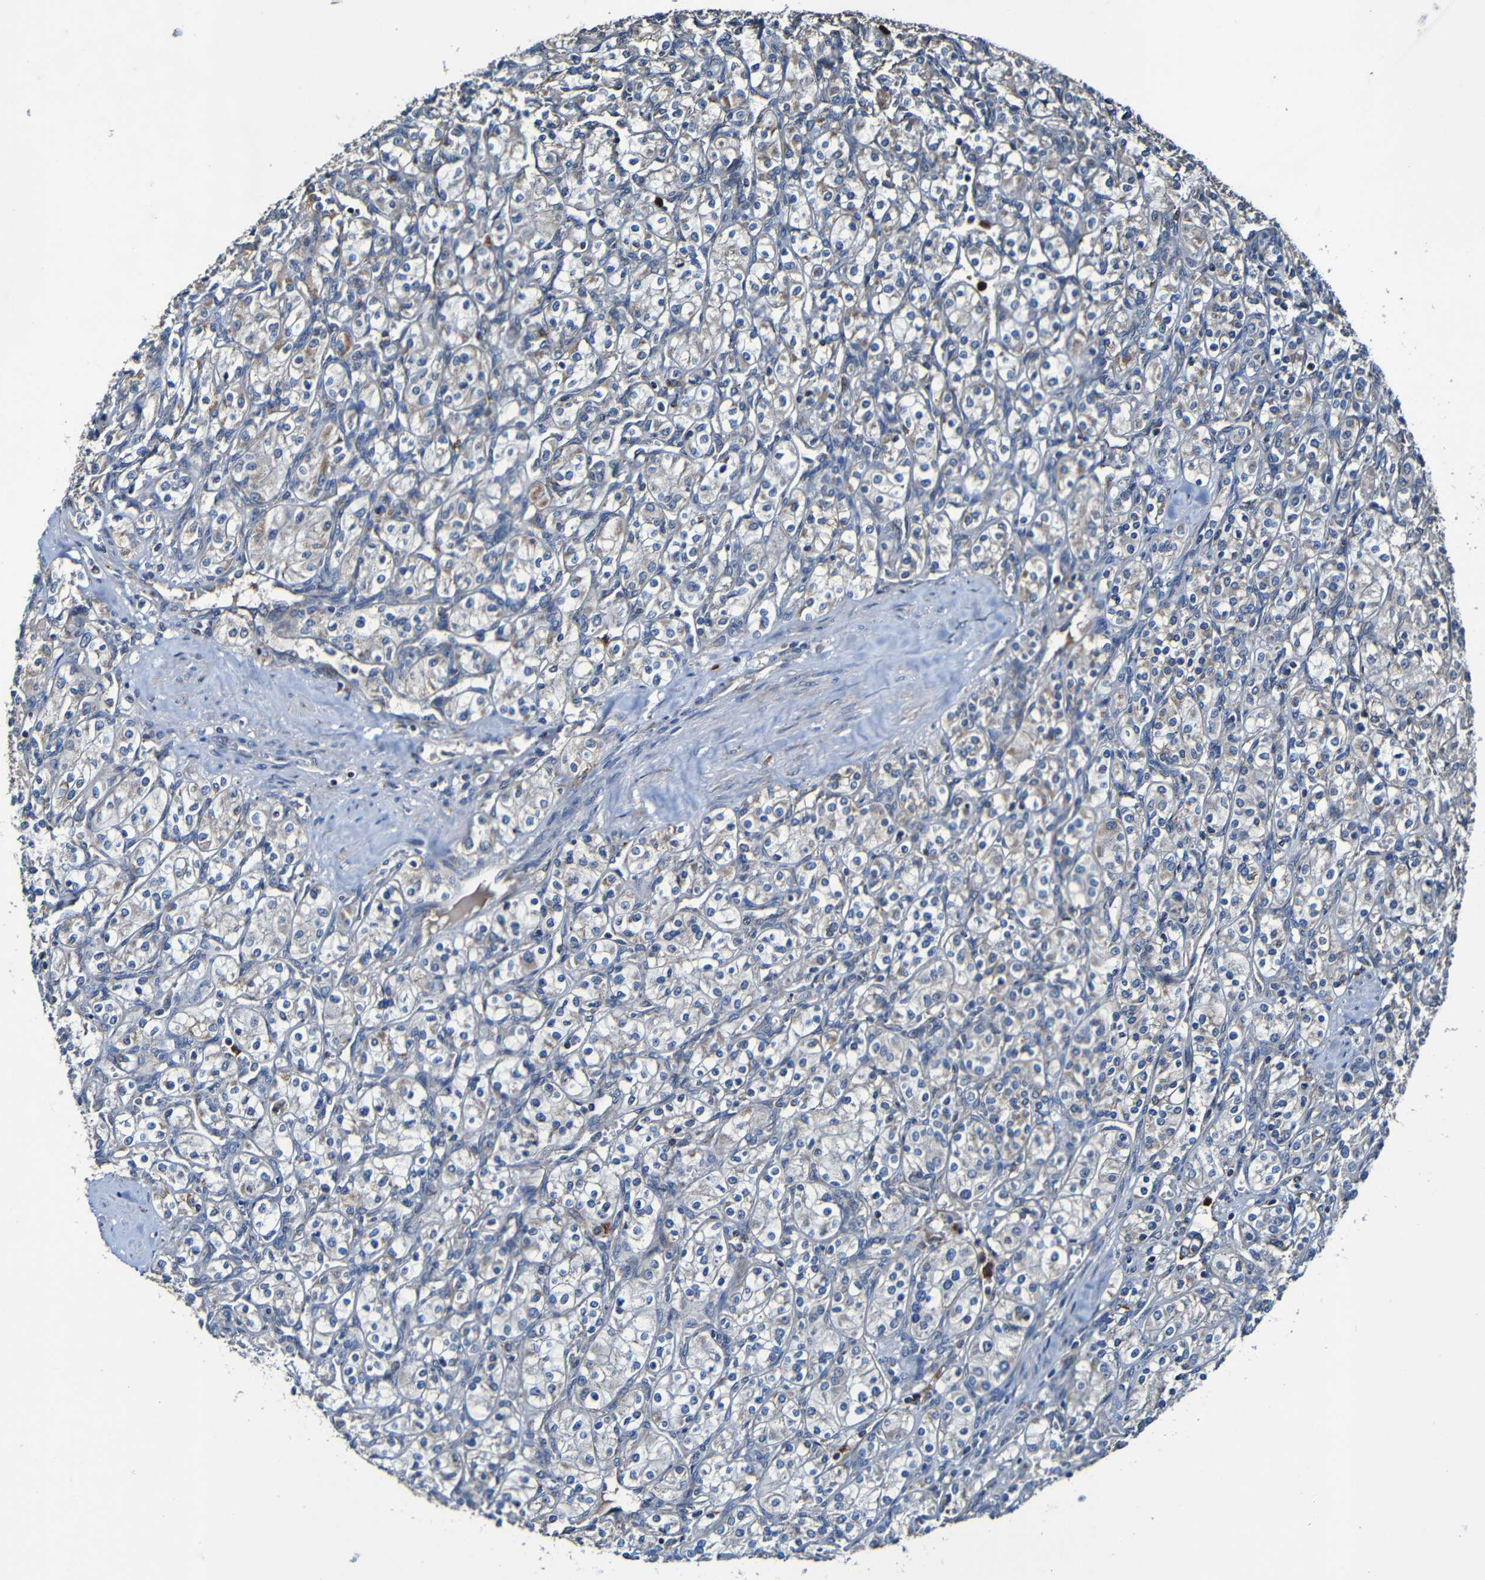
{"staining": {"intensity": "weak", "quantity": "<25%", "location": "cytoplasmic/membranous"}, "tissue": "renal cancer", "cell_type": "Tumor cells", "image_type": "cancer", "snomed": [{"axis": "morphology", "description": "Adenocarcinoma, NOS"}, {"axis": "topography", "description": "Kidney"}], "caption": "Immunohistochemical staining of renal cancer exhibits no significant positivity in tumor cells.", "gene": "ADAM15", "patient": {"sex": "male", "age": 77}}